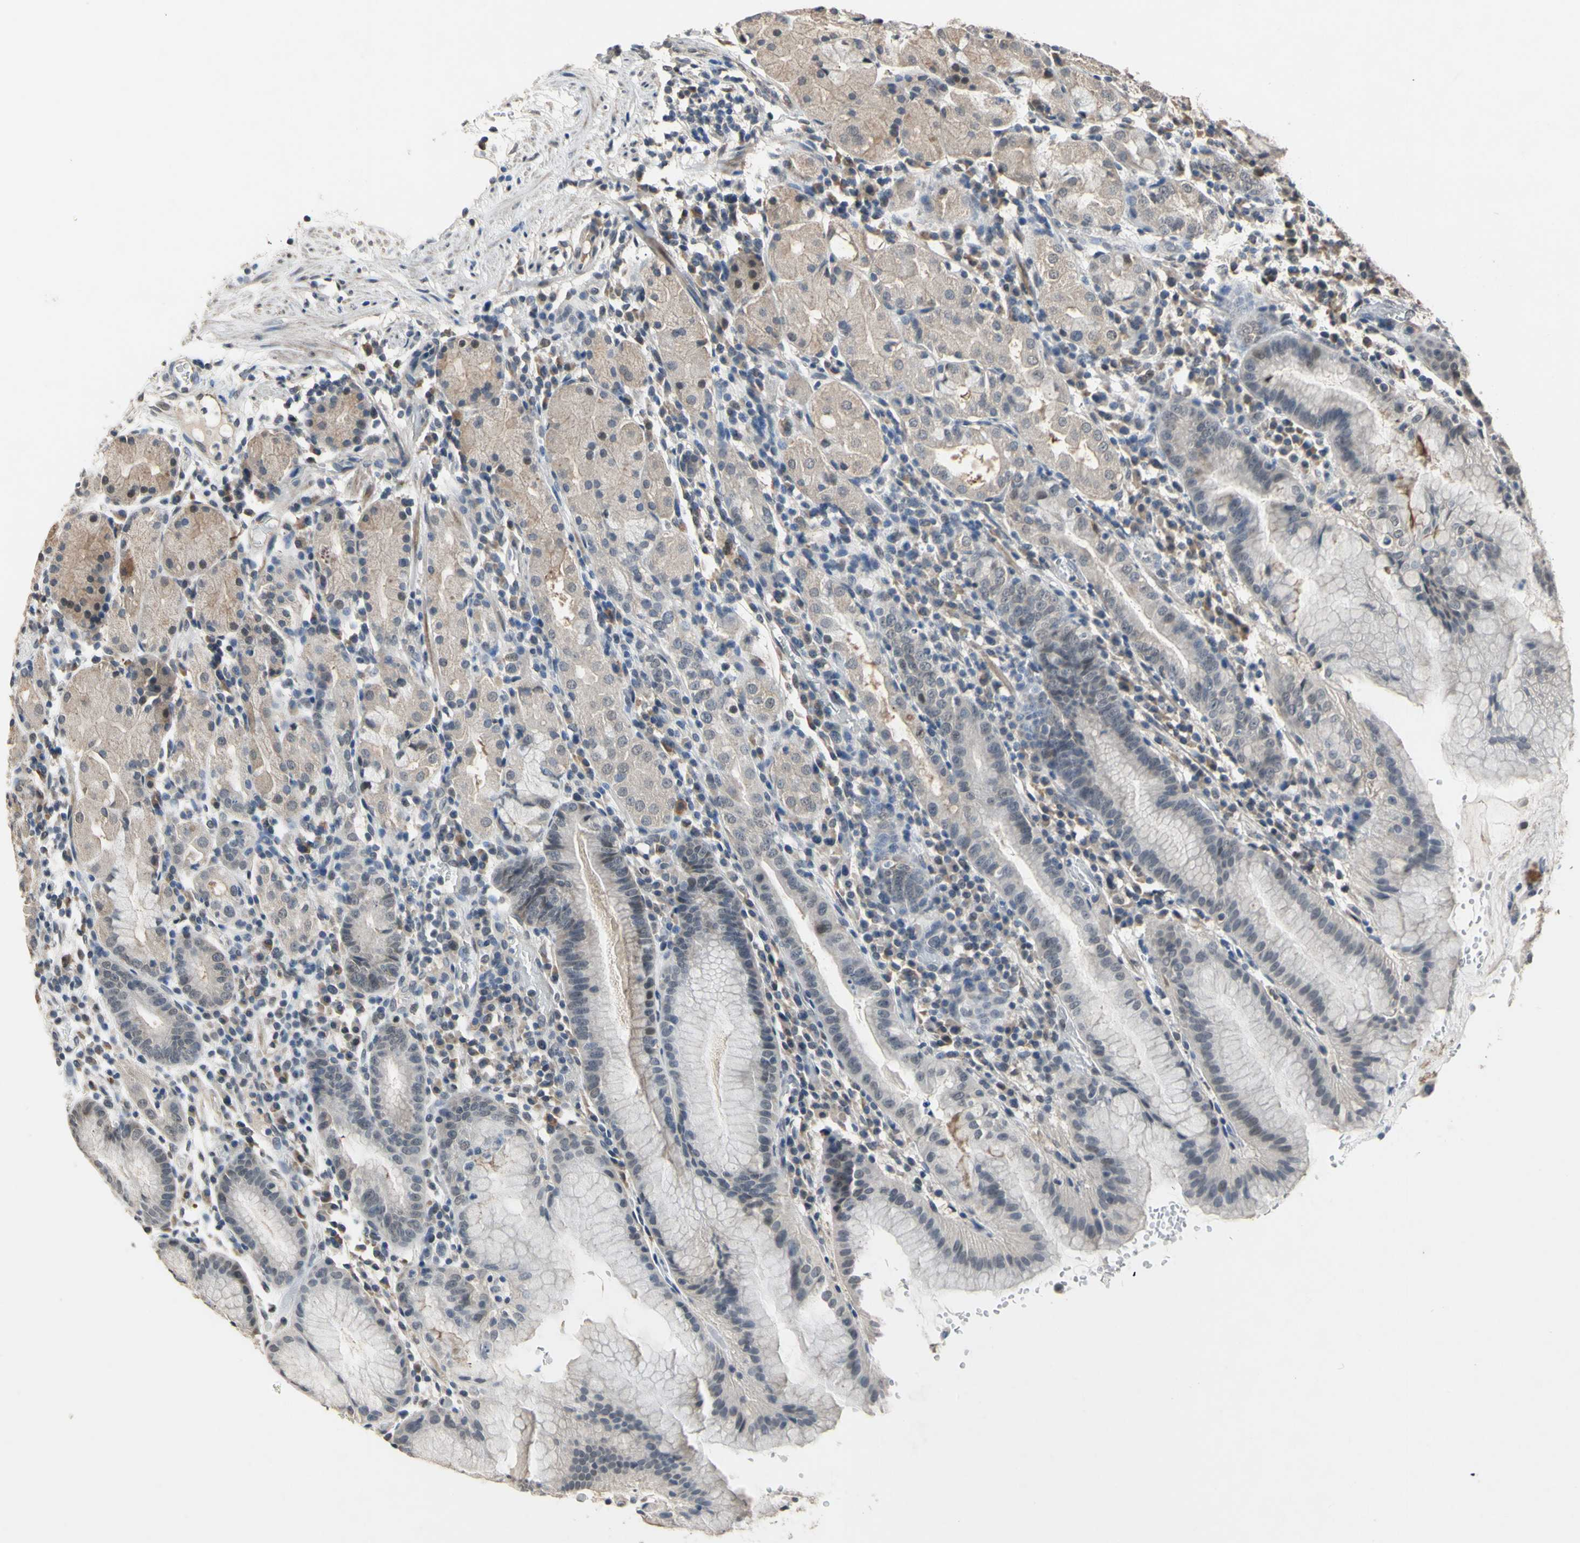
{"staining": {"intensity": "negative", "quantity": "none", "location": "none"}, "tissue": "stomach", "cell_type": "Glandular cells", "image_type": "normal", "snomed": [{"axis": "morphology", "description": "Normal tissue, NOS"}, {"axis": "topography", "description": "Stomach"}, {"axis": "topography", "description": "Stomach, lower"}], "caption": "IHC micrograph of unremarkable stomach stained for a protein (brown), which exhibits no staining in glandular cells.", "gene": "ZNF174", "patient": {"sex": "female", "age": 75}}